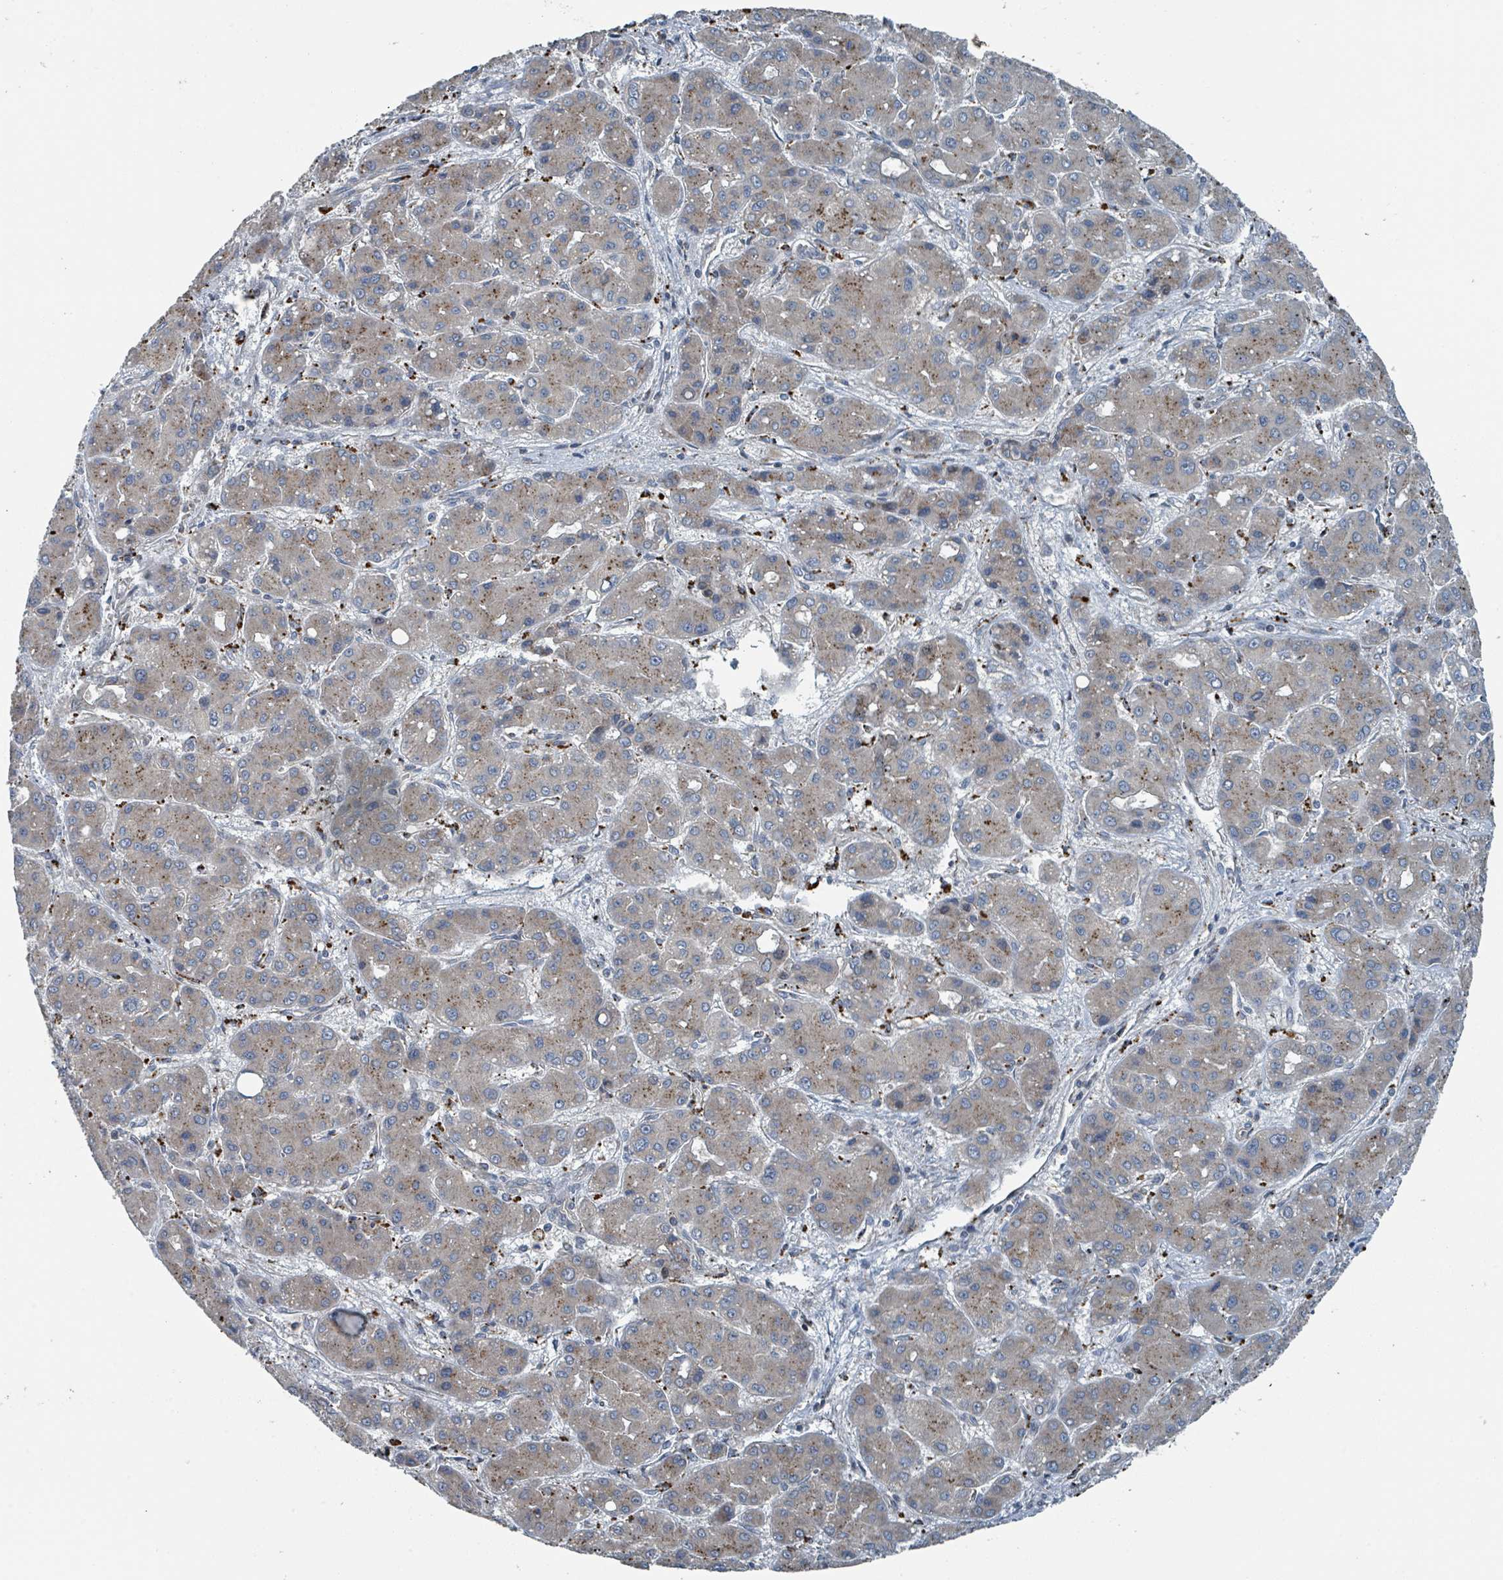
{"staining": {"intensity": "weak", "quantity": "25%-75%", "location": "cytoplasmic/membranous"}, "tissue": "liver cancer", "cell_type": "Tumor cells", "image_type": "cancer", "snomed": [{"axis": "morphology", "description": "Carcinoma, Hepatocellular, NOS"}, {"axis": "topography", "description": "Liver"}], "caption": "A histopathology image of liver cancer (hepatocellular carcinoma) stained for a protein shows weak cytoplasmic/membranous brown staining in tumor cells.", "gene": "DIPK2A", "patient": {"sex": "male", "age": 55}}